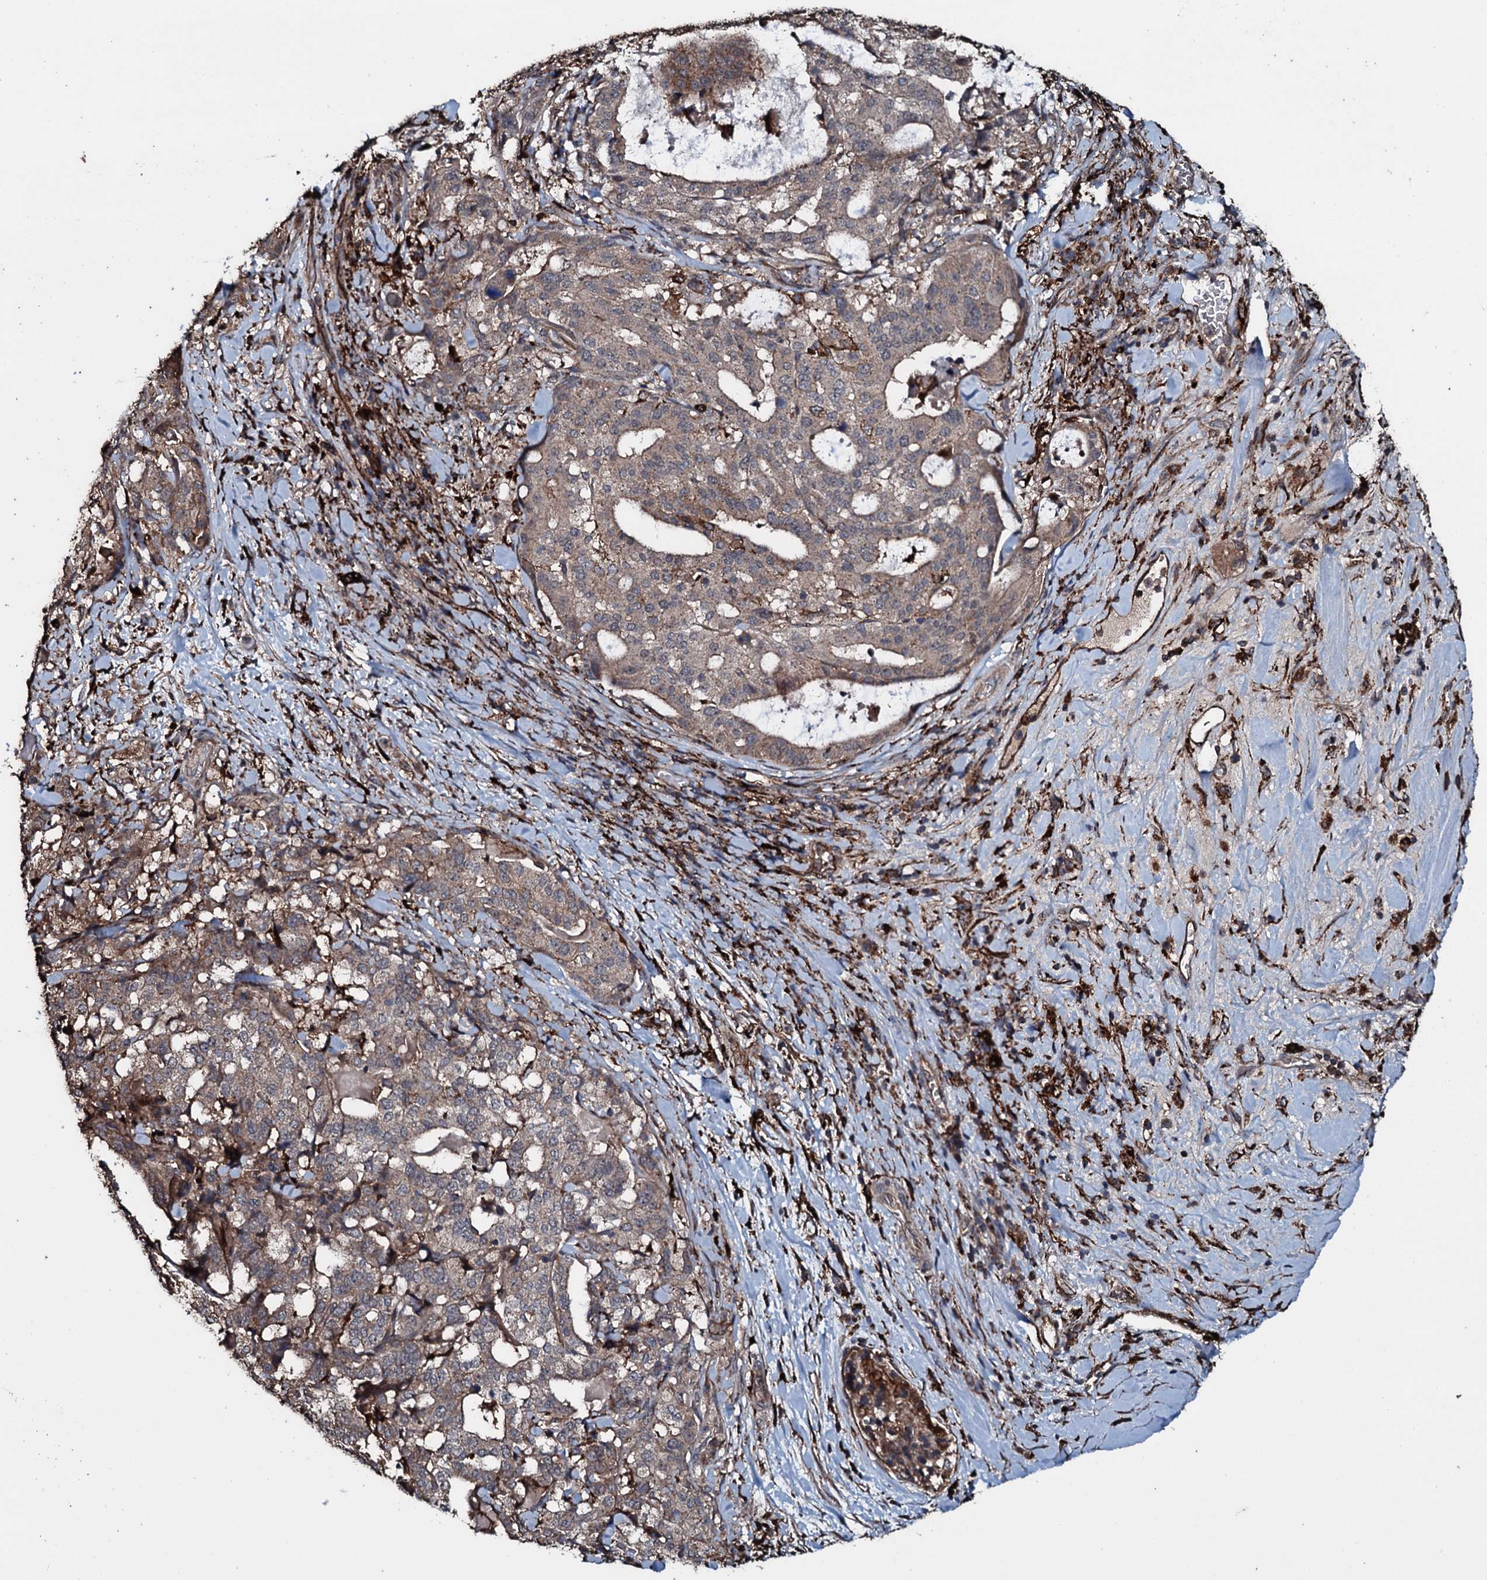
{"staining": {"intensity": "weak", "quantity": ">75%", "location": "cytoplasmic/membranous"}, "tissue": "stomach cancer", "cell_type": "Tumor cells", "image_type": "cancer", "snomed": [{"axis": "morphology", "description": "Adenocarcinoma, NOS"}, {"axis": "topography", "description": "Stomach"}], "caption": "Weak cytoplasmic/membranous expression for a protein is identified in approximately >75% of tumor cells of stomach adenocarcinoma using IHC.", "gene": "TPGS2", "patient": {"sex": "male", "age": 48}}